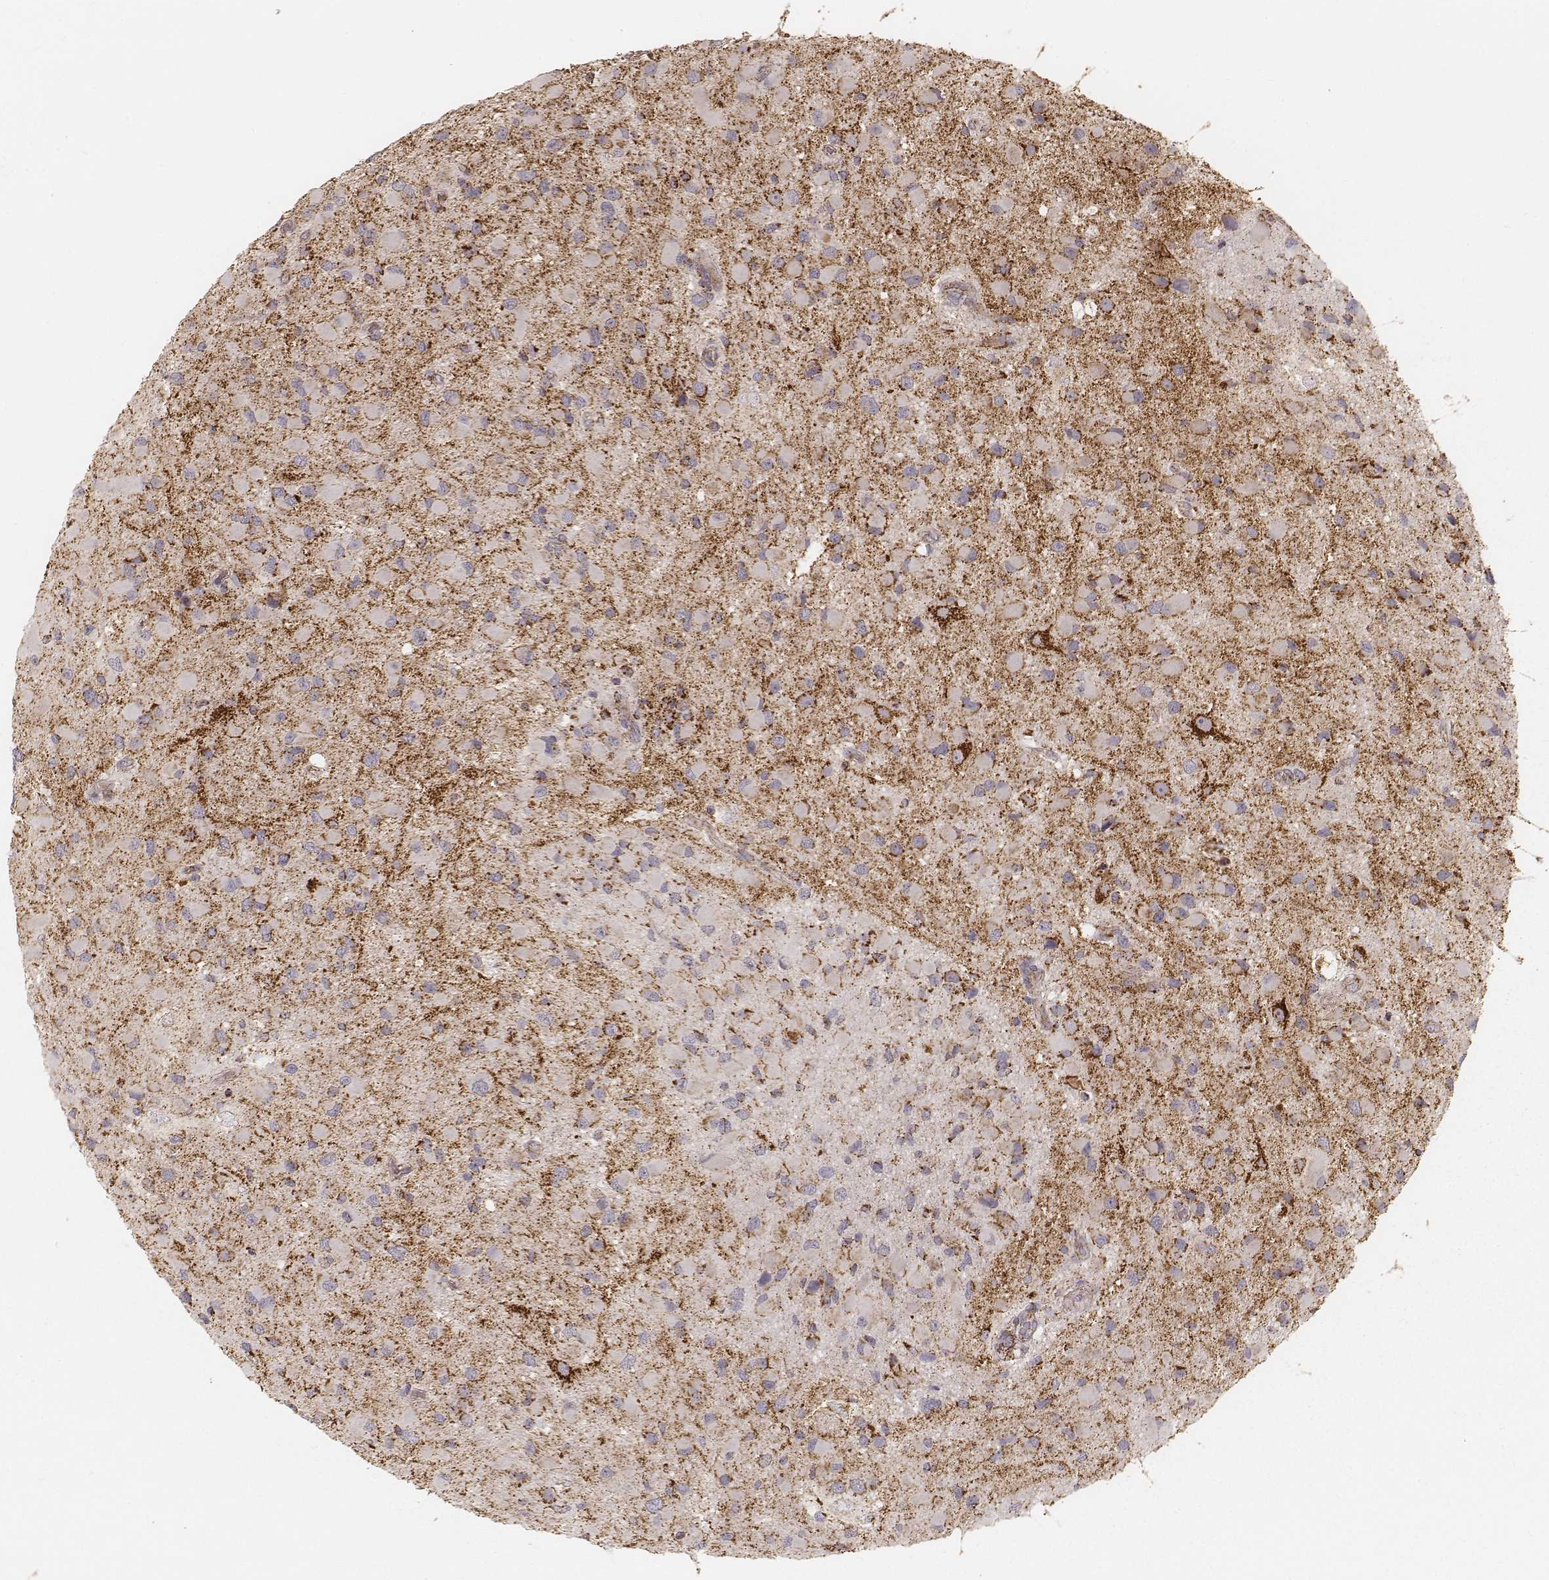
{"staining": {"intensity": "moderate", "quantity": "25%-75%", "location": "cytoplasmic/membranous"}, "tissue": "glioma", "cell_type": "Tumor cells", "image_type": "cancer", "snomed": [{"axis": "morphology", "description": "Glioma, malignant, Low grade"}, {"axis": "topography", "description": "Brain"}], "caption": "Immunohistochemistry photomicrograph of human glioma stained for a protein (brown), which shows medium levels of moderate cytoplasmic/membranous expression in about 25%-75% of tumor cells.", "gene": "CS", "patient": {"sex": "female", "age": 32}}